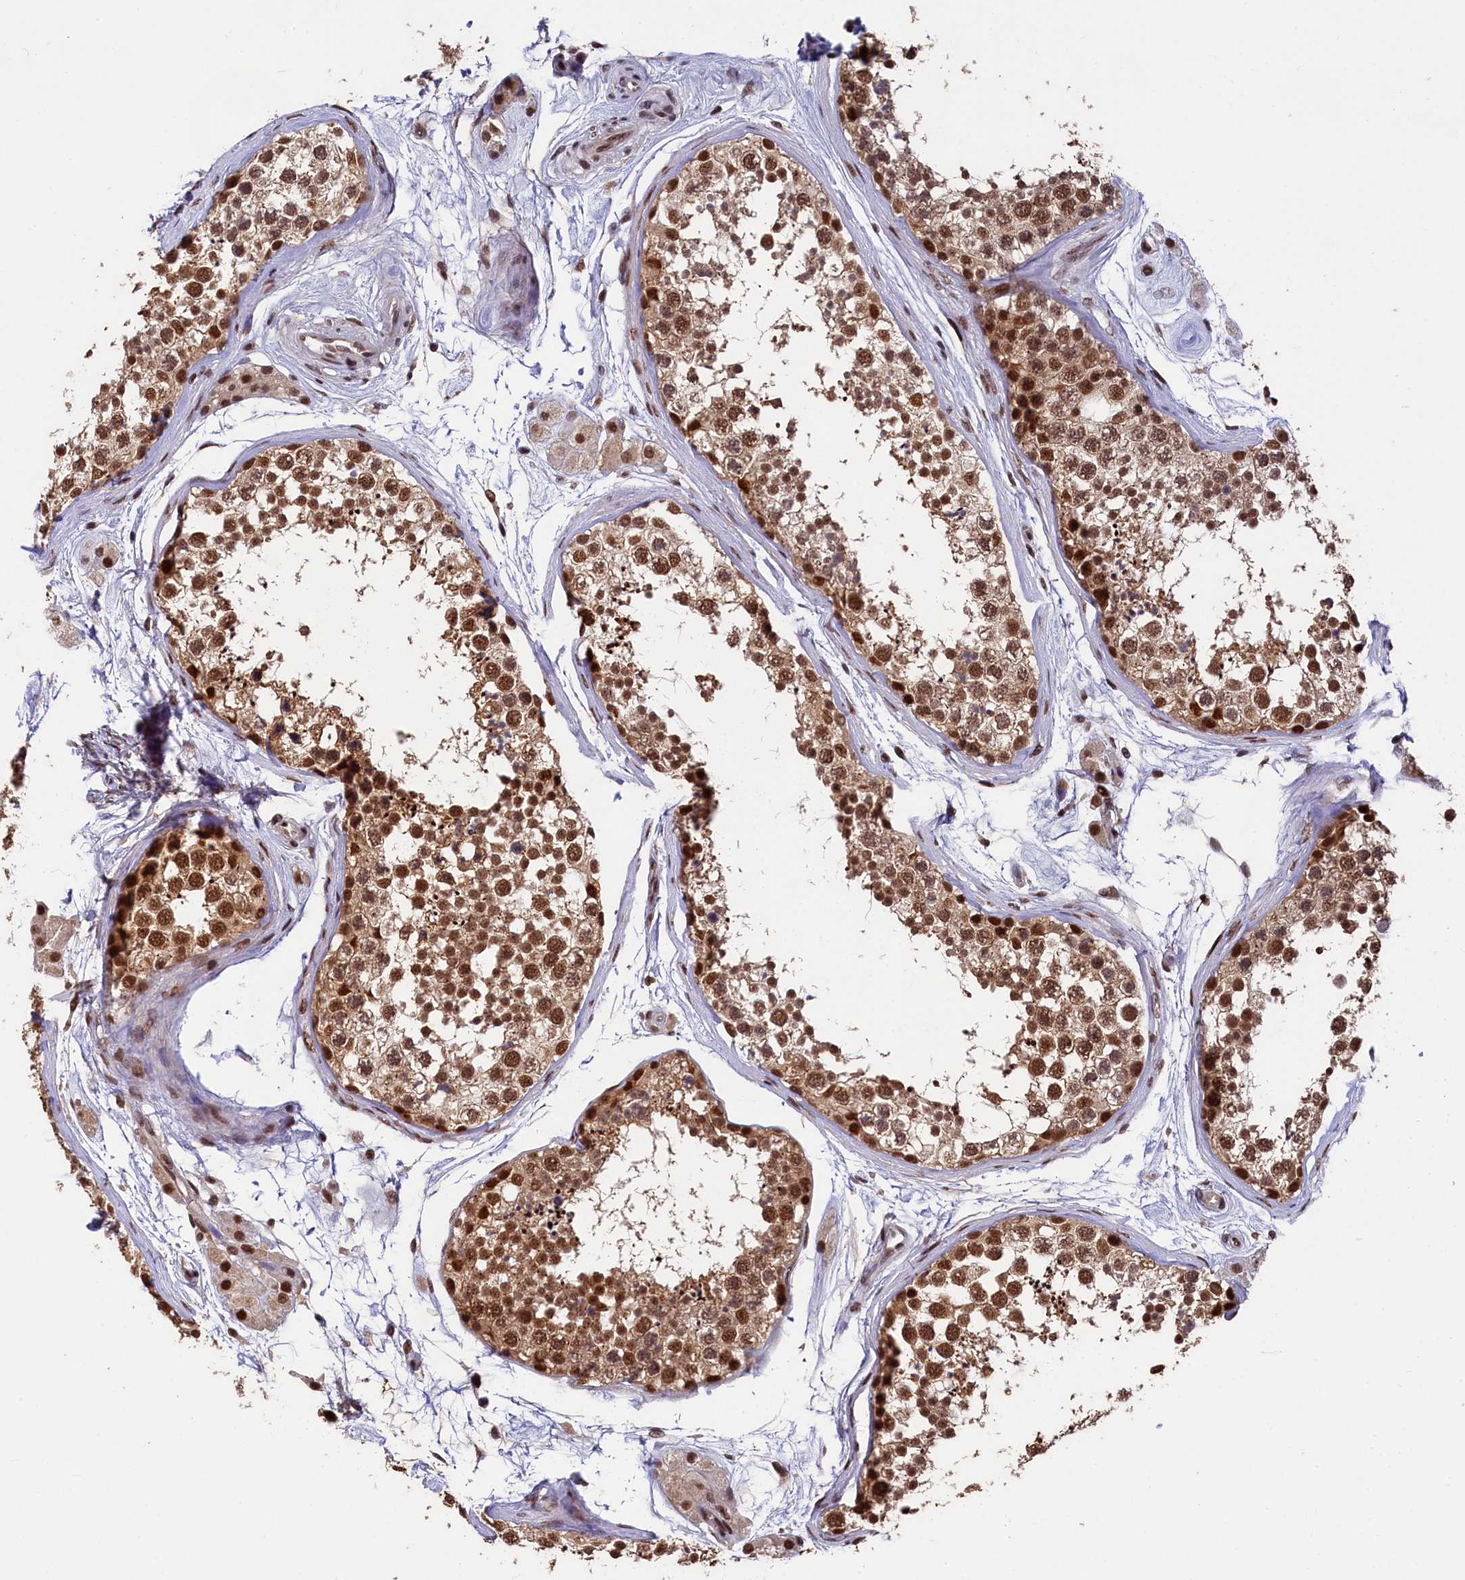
{"staining": {"intensity": "strong", "quantity": ">75%", "location": "cytoplasmic/membranous,nuclear"}, "tissue": "testis", "cell_type": "Cells in seminiferous ducts", "image_type": "normal", "snomed": [{"axis": "morphology", "description": "Normal tissue, NOS"}, {"axis": "topography", "description": "Testis"}], "caption": "Testis stained with a protein marker shows strong staining in cells in seminiferous ducts.", "gene": "ADIG", "patient": {"sex": "male", "age": 56}}